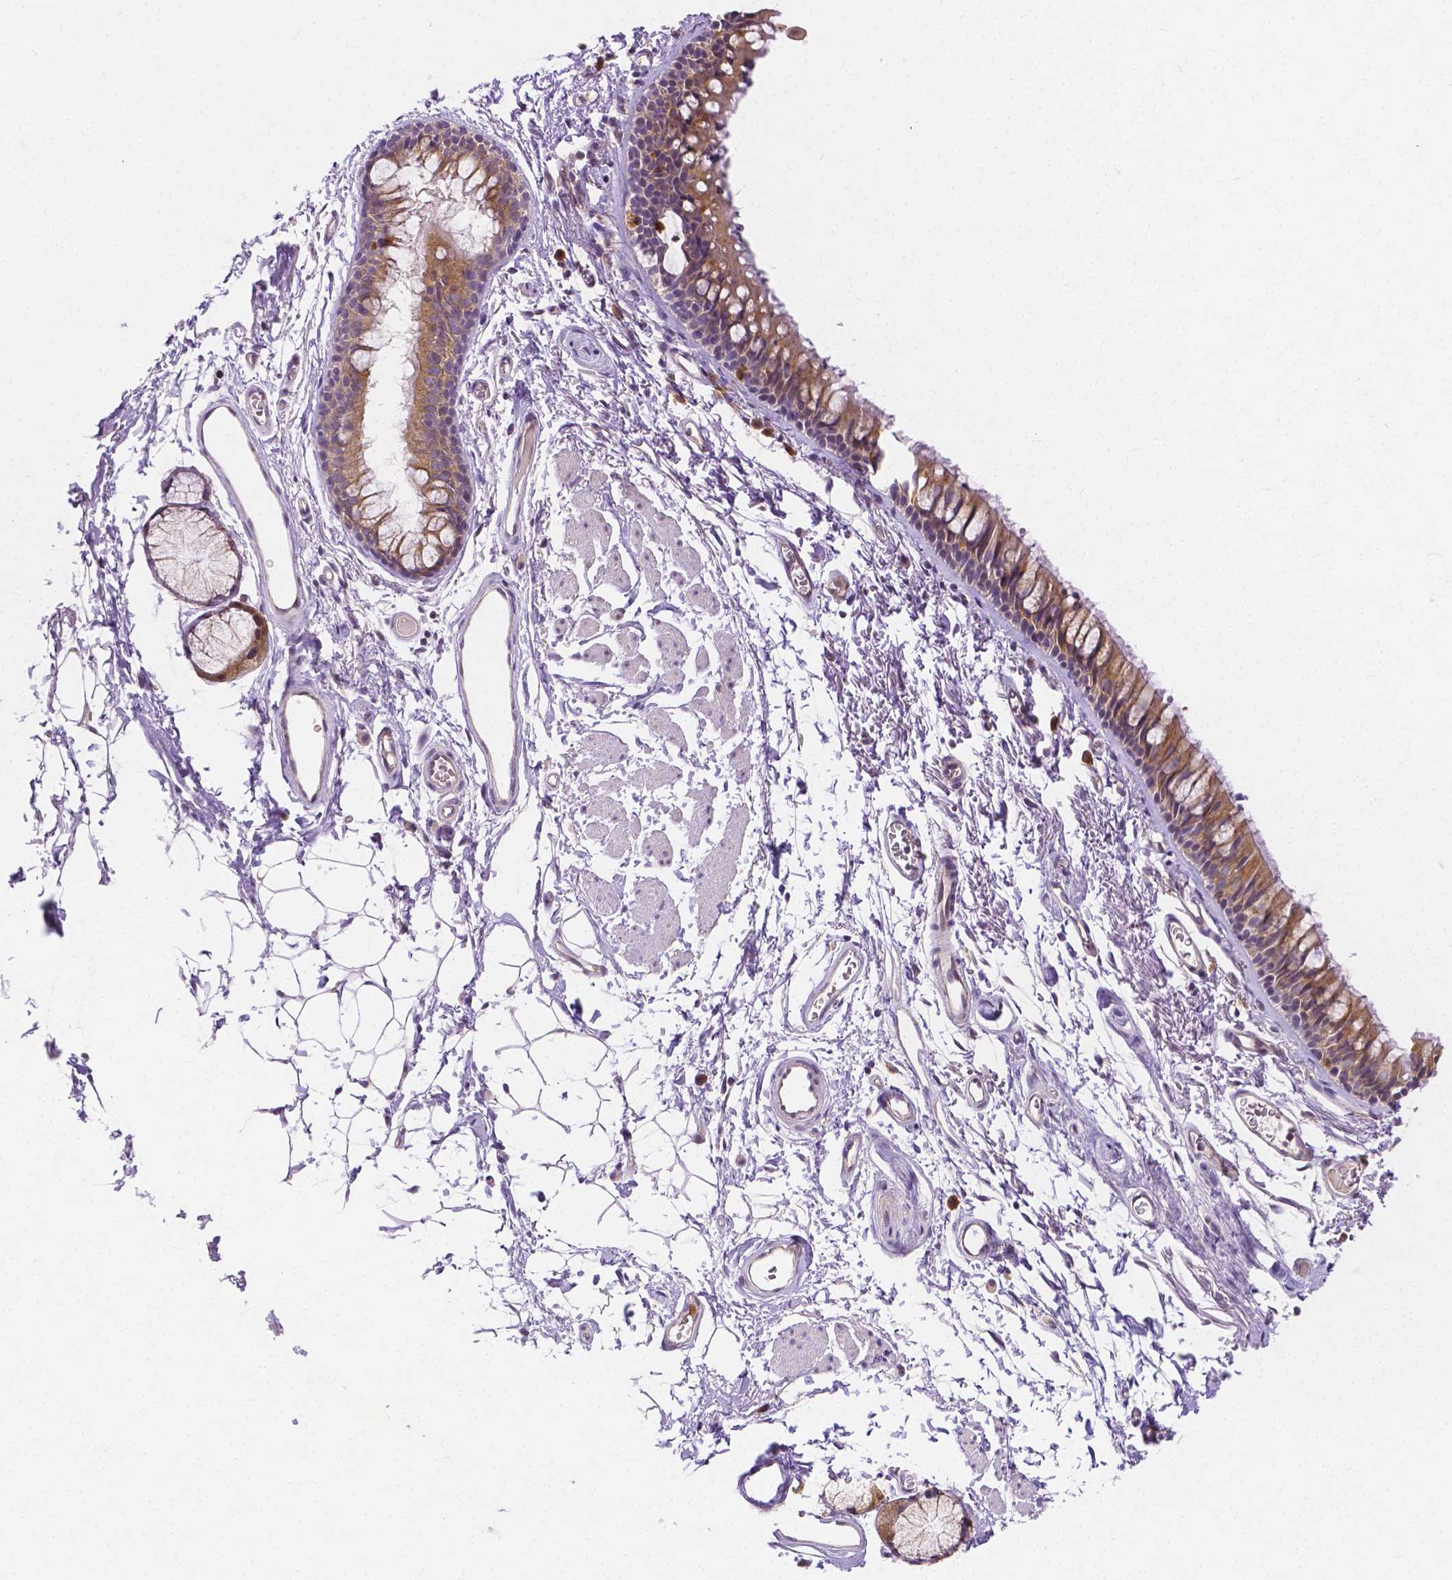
{"staining": {"intensity": "weak", "quantity": ">75%", "location": "cytoplasmic/membranous"}, "tissue": "bronchus", "cell_type": "Respiratory epithelial cells", "image_type": "normal", "snomed": [{"axis": "morphology", "description": "Normal tissue, NOS"}, {"axis": "topography", "description": "Cartilage tissue"}, {"axis": "topography", "description": "Bronchus"}], "caption": "Respiratory epithelial cells display weak cytoplasmic/membranous positivity in about >75% of cells in normal bronchus. The protein of interest is shown in brown color, while the nuclei are stained blue.", "gene": "ZNRD2", "patient": {"sex": "female", "age": 79}}